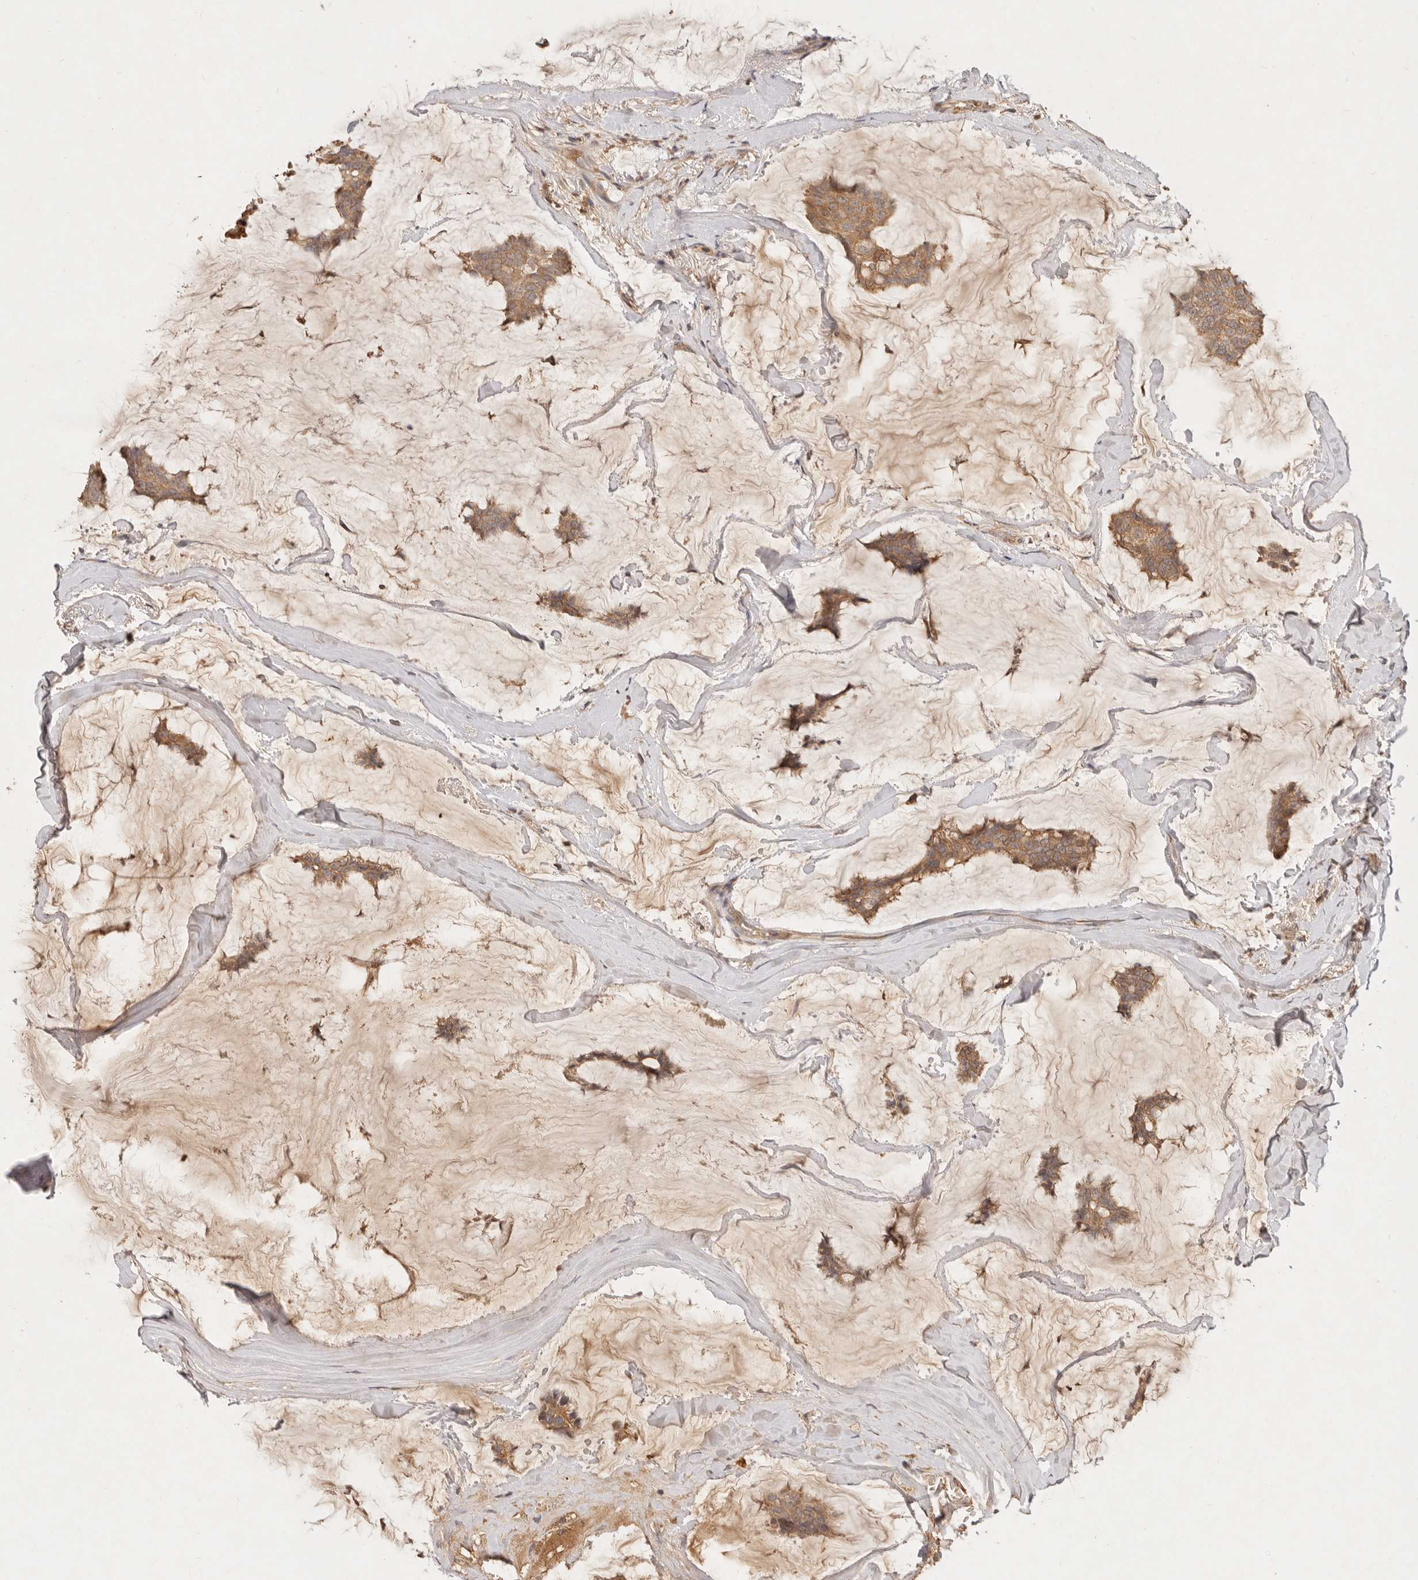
{"staining": {"intensity": "moderate", "quantity": ">75%", "location": "cytoplasmic/membranous"}, "tissue": "breast cancer", "cell_type": "Tumor cells", "image_type": "cancer", "snomed": [{"axis": "morphology", "description": "Duct carcinoma"}, {"axis": "topography", "description": "Breast"}], "caption": "This micrograph shows immunohistochemistry staining of breast cancer (invasive ductal carcinoma), with medium moderate cytoplasmic/membranous staining in approximately >75% of tumor cells.", "gene": "FREM2", "patient": {"sex": "female", "age": 93}}